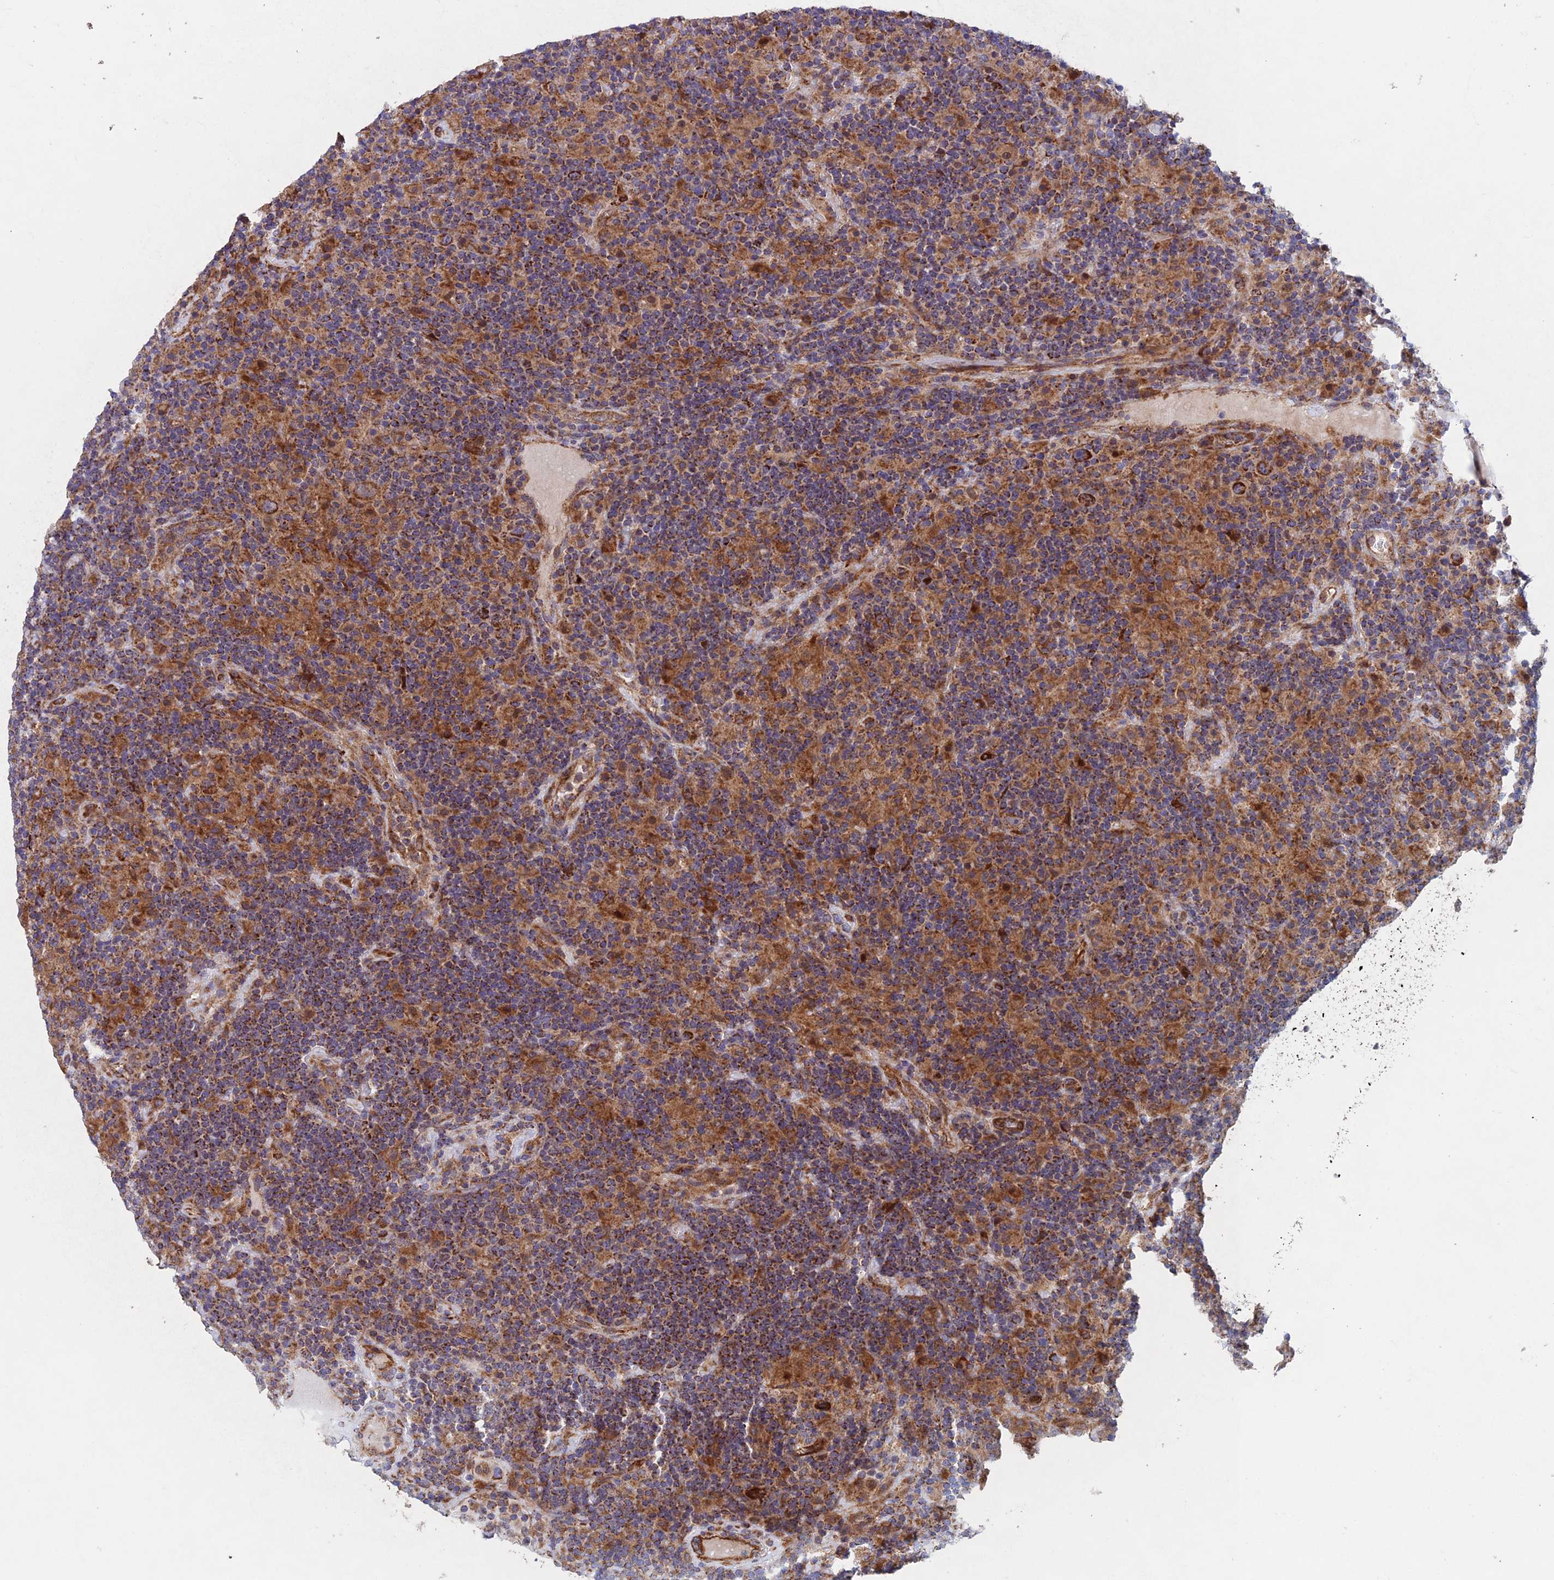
{"staining": {"intensity": "strong", "quantity": ">75%", "location": "cytoplasmic/membranous"}, "tissue": "lymphoma", "cell_type": "Tumor cells", "image_type": "cancer", "snomed": [{"axis": "morphology", "description": "Hodgkin's disease, NOS"}, {"axis": "topography", "description": "Lymph node"}], "caption": "A micrograph of human lymphoma stained for a protein demonstrates strong cytoplasmic/membranous brown staining in tumor cells.", "gene": "MRPL1", "patient": {"sex": "male", "age": 70}}